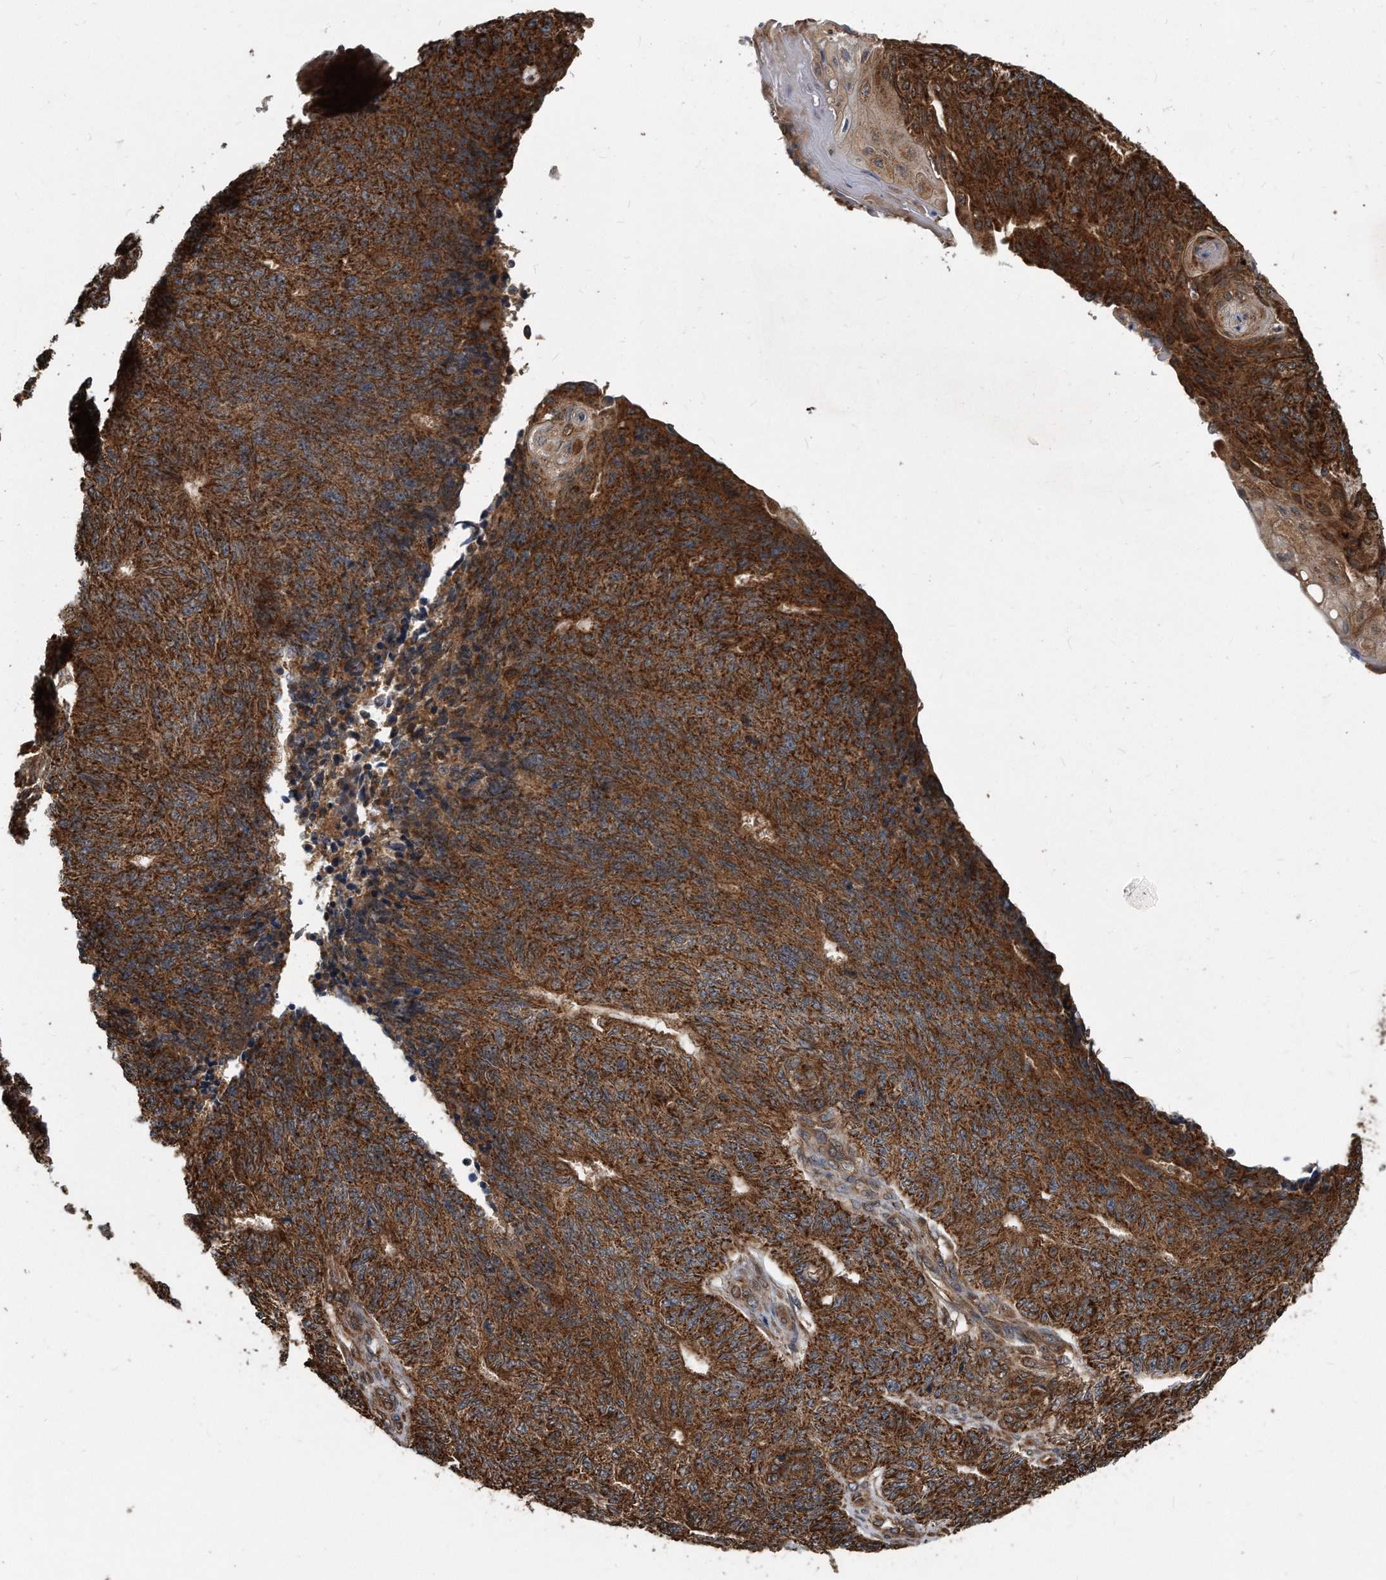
{"staining": {"intensity": "strong", "quantity": ">75%", "location": "cytoplasmic/membranous"}, "tissue": "endometrial cancer", "cell_type": "Tumor cells", "image_type": "cancer", "snomed": [{"axis": "morphology", "description": "Adenocarcinoma, NOS"}, {"axis": "topography", "description": "Endometrium"}], "caption": "High-magnification brightfield microscopy of adenocarcinoma (endometrial) stained with DAB (brown) and counterstained with hematoxylin (blue). tumor cells exhibit strong cytoplasmic/membranous staining is seen in about>75% of cells. The protein of interest is shown in brown color, while the nuclei are stained blue.", "gene": "FAM136A", "patient": {"sex": "female", "age": 32}}